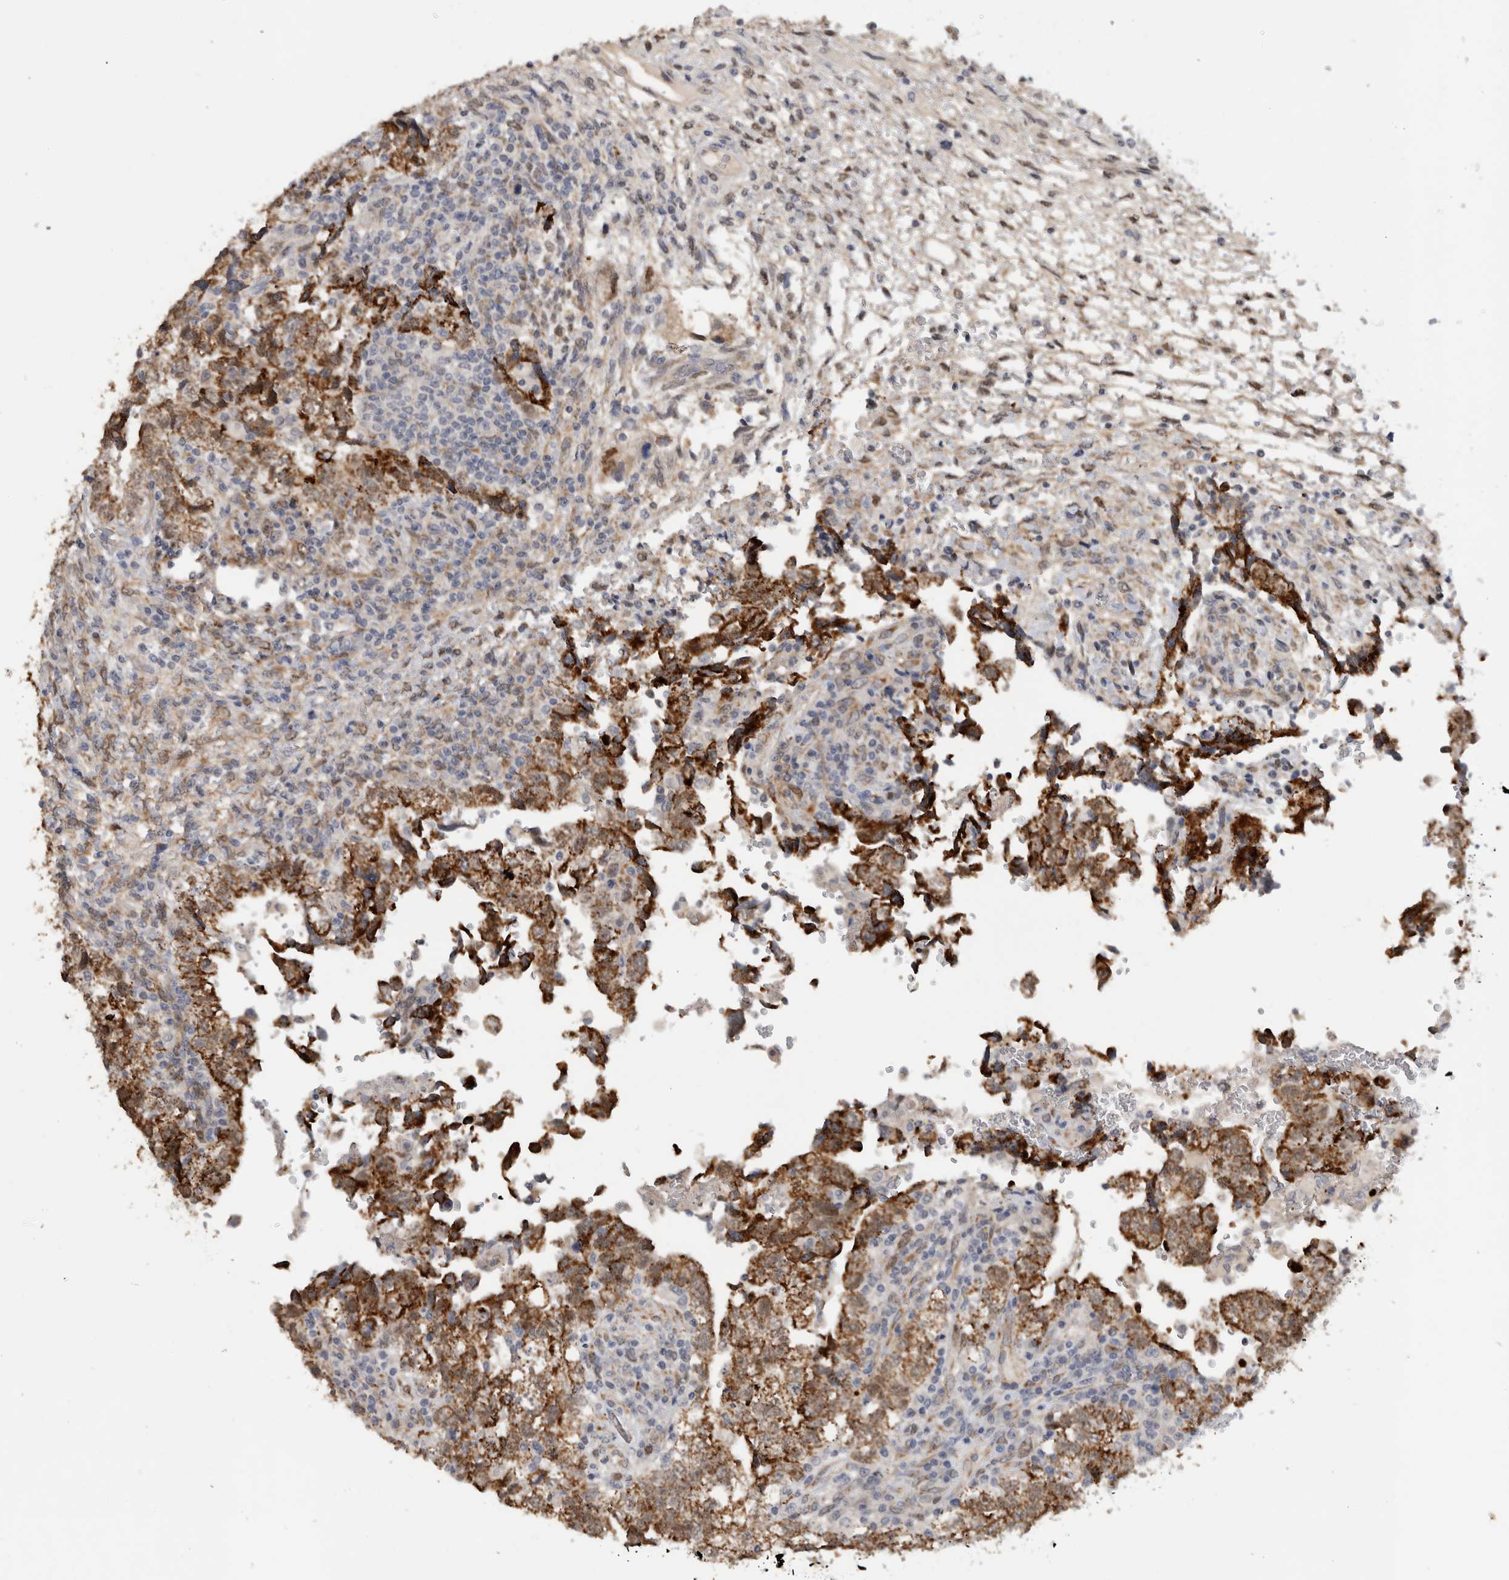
{"staining": {"intensity": "strong", "quantity": ">75%", "location": "cytoplasmic/membranous"}, "tissue": "testis cancer", "cell_type": "Tumor cells", "image_type": "cancer", "snomed": [{"axis": "morphology", "description": "Normal tissue, NOS"}, {"axis": "morphology", "description": "Carcinoma, Embryonal, NOS"}, {"axis": "topography", "description": "Testis"}], "caption": "About >75% of tumor cells in human testis cancer (embryonal carcinoma) demonstrate strong cytoplasmic/membranous protein expression as visualized by brown immunohistochemical staining.", "gene": "DYRK2", "patient": {"sex": "male", "age": 36}}